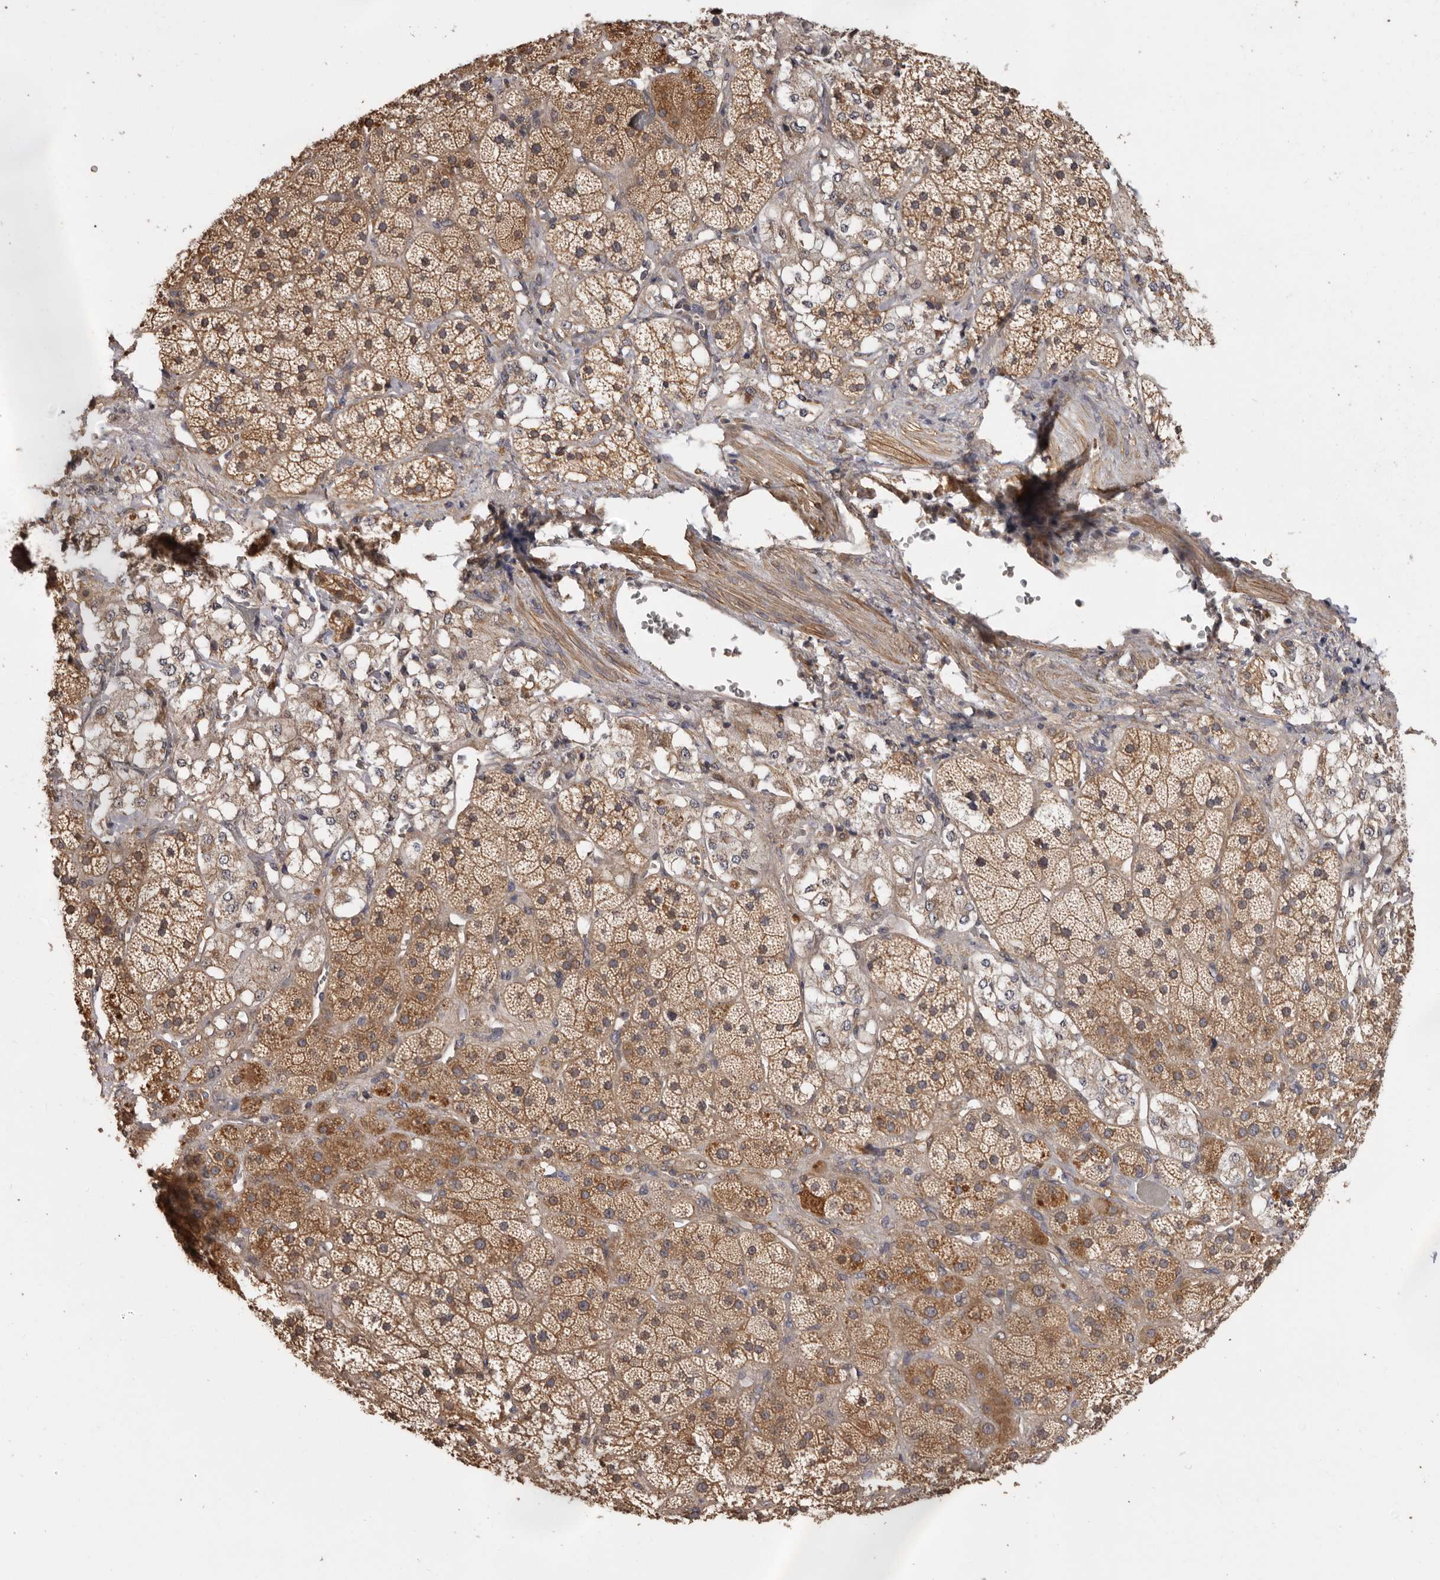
{"staining": {"intensity": "moderate", "quantity": ">75%", "location": "cytoplasmic/membranous"}, "tissue": "adrenal gland", "cell_type": "Glandular cells", "image_type": "normal", "snomed": [{"axis": "morphology", "description": "Normal tissue, NOS"}, {"axis": "topography", "description": "Adrenal gland"}], "caption": "DAB immunohistochemical staining of normal human adrenal gland demonstrates moderate cytoplasmic/membranous protein expression in approximately >75% of glandular cells. The staining was performed using DAB (3,3'-diaminobenzidine) to visualize the protein expression in brown, while the nuclei were stained in blue with hematoxylin (Magnification: 20x).", "gene": "COQ8B", "patient": {"sex": "male", "age": 57}}